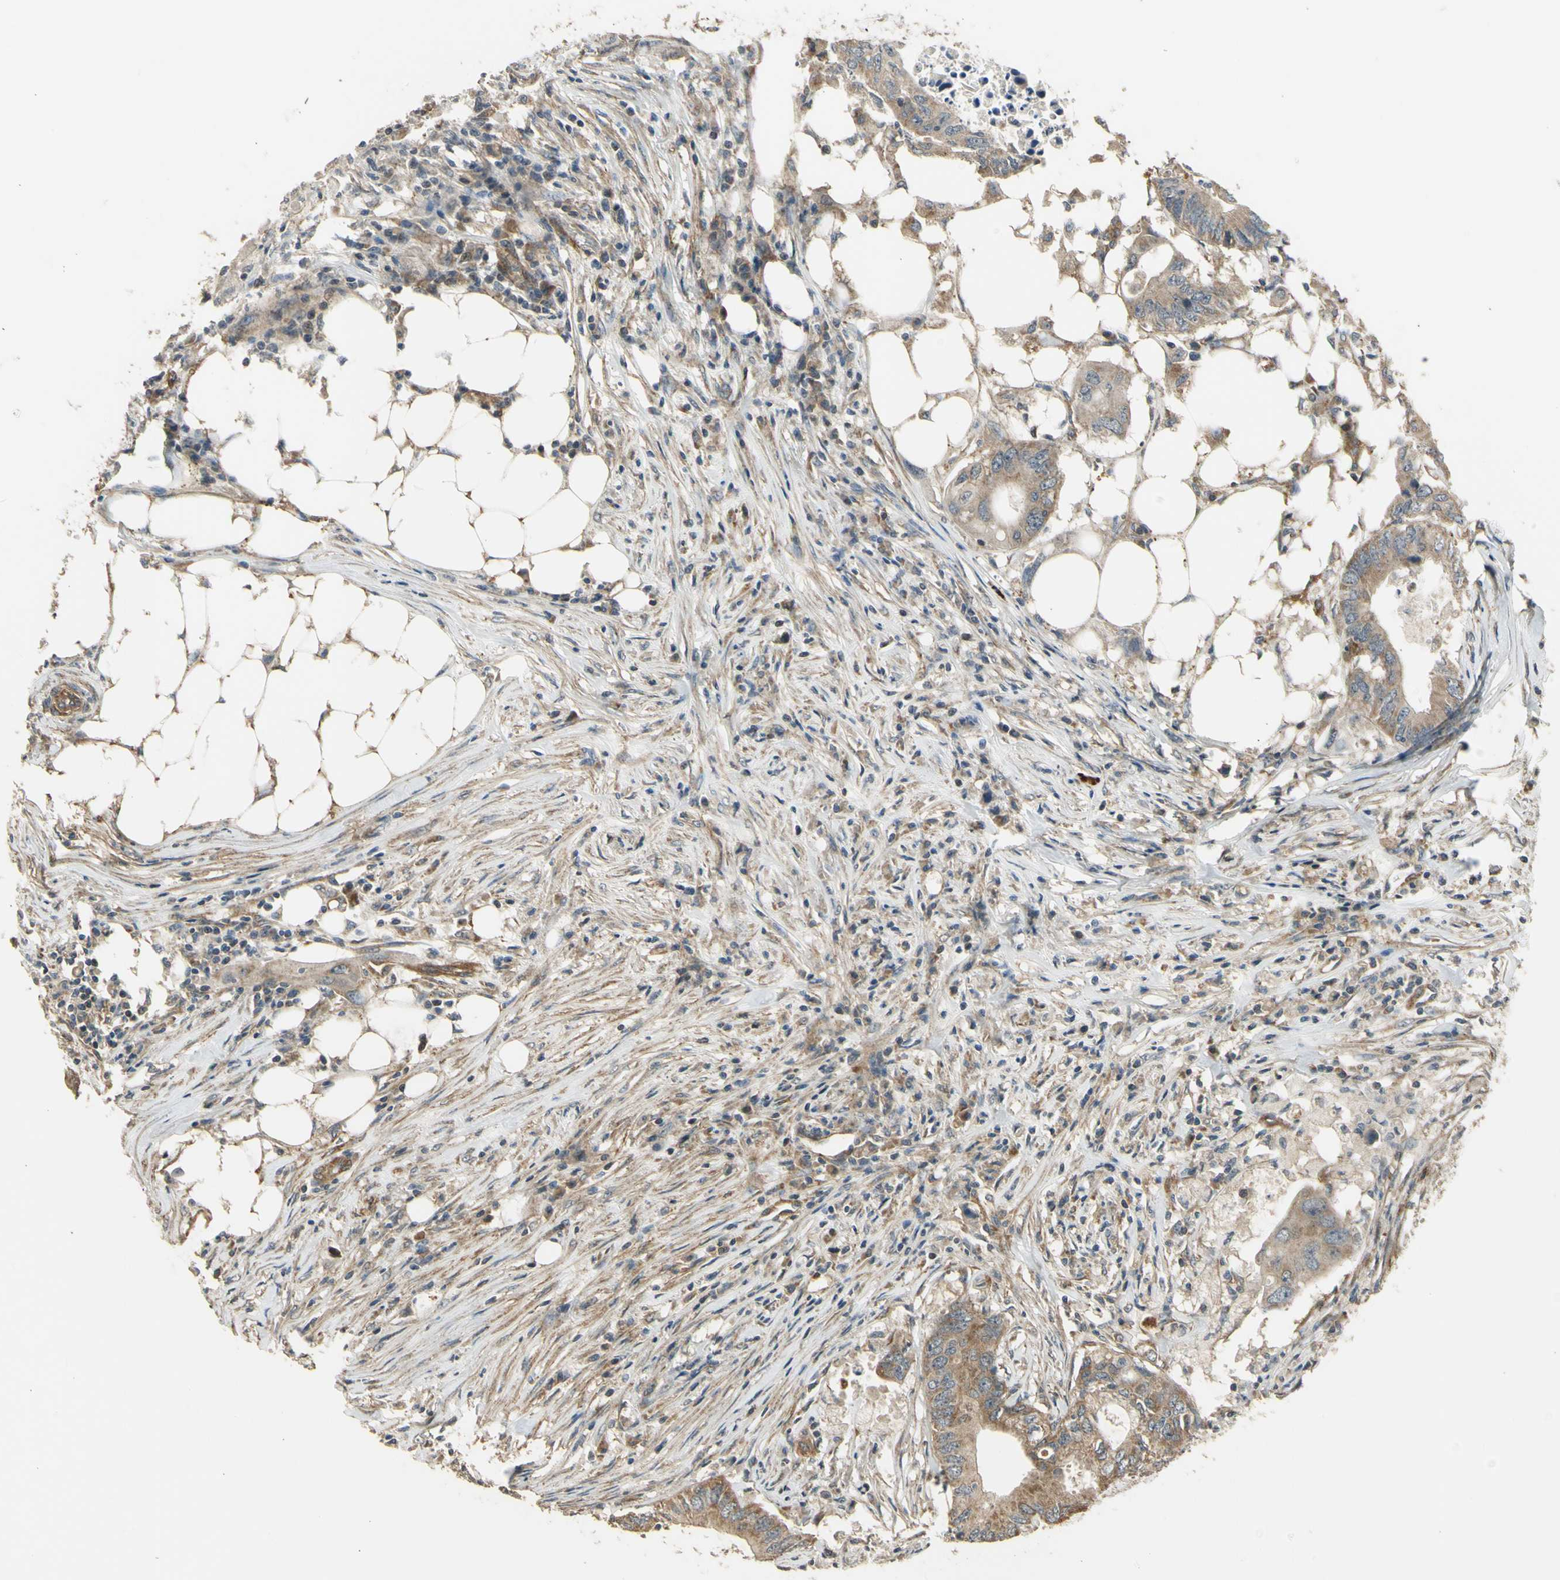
{"staining": {"intensity": "moderate", "quantity": ">75%", "location": "cytoplasmic/membranous"}, "tissue": "colorectal cancer", "cell_type": "Tumor cells", "image_type": "cancer", "snomed": [{"axis": "morphology", "description": "Adenocarcinoma, NOS"}, {"axis": "topography", "description": "Colon"}], "caption": "Immunohistochemistry staining of colorectal cancer (adenocarcinoma), which reveals medium levels of moderate cytoplasmic/membranous positivity in about >75% of tumor cells indicating moderate cytoplasmic/membranous protein expression. The staining was performed using DAB (3,3'-diaminobenzidine) (brown) for protein detection and nuclei were counterstained in hematoxylin (blue).", "gene": "EFNB2", "patient": {"sex": "male", "age": 71}}